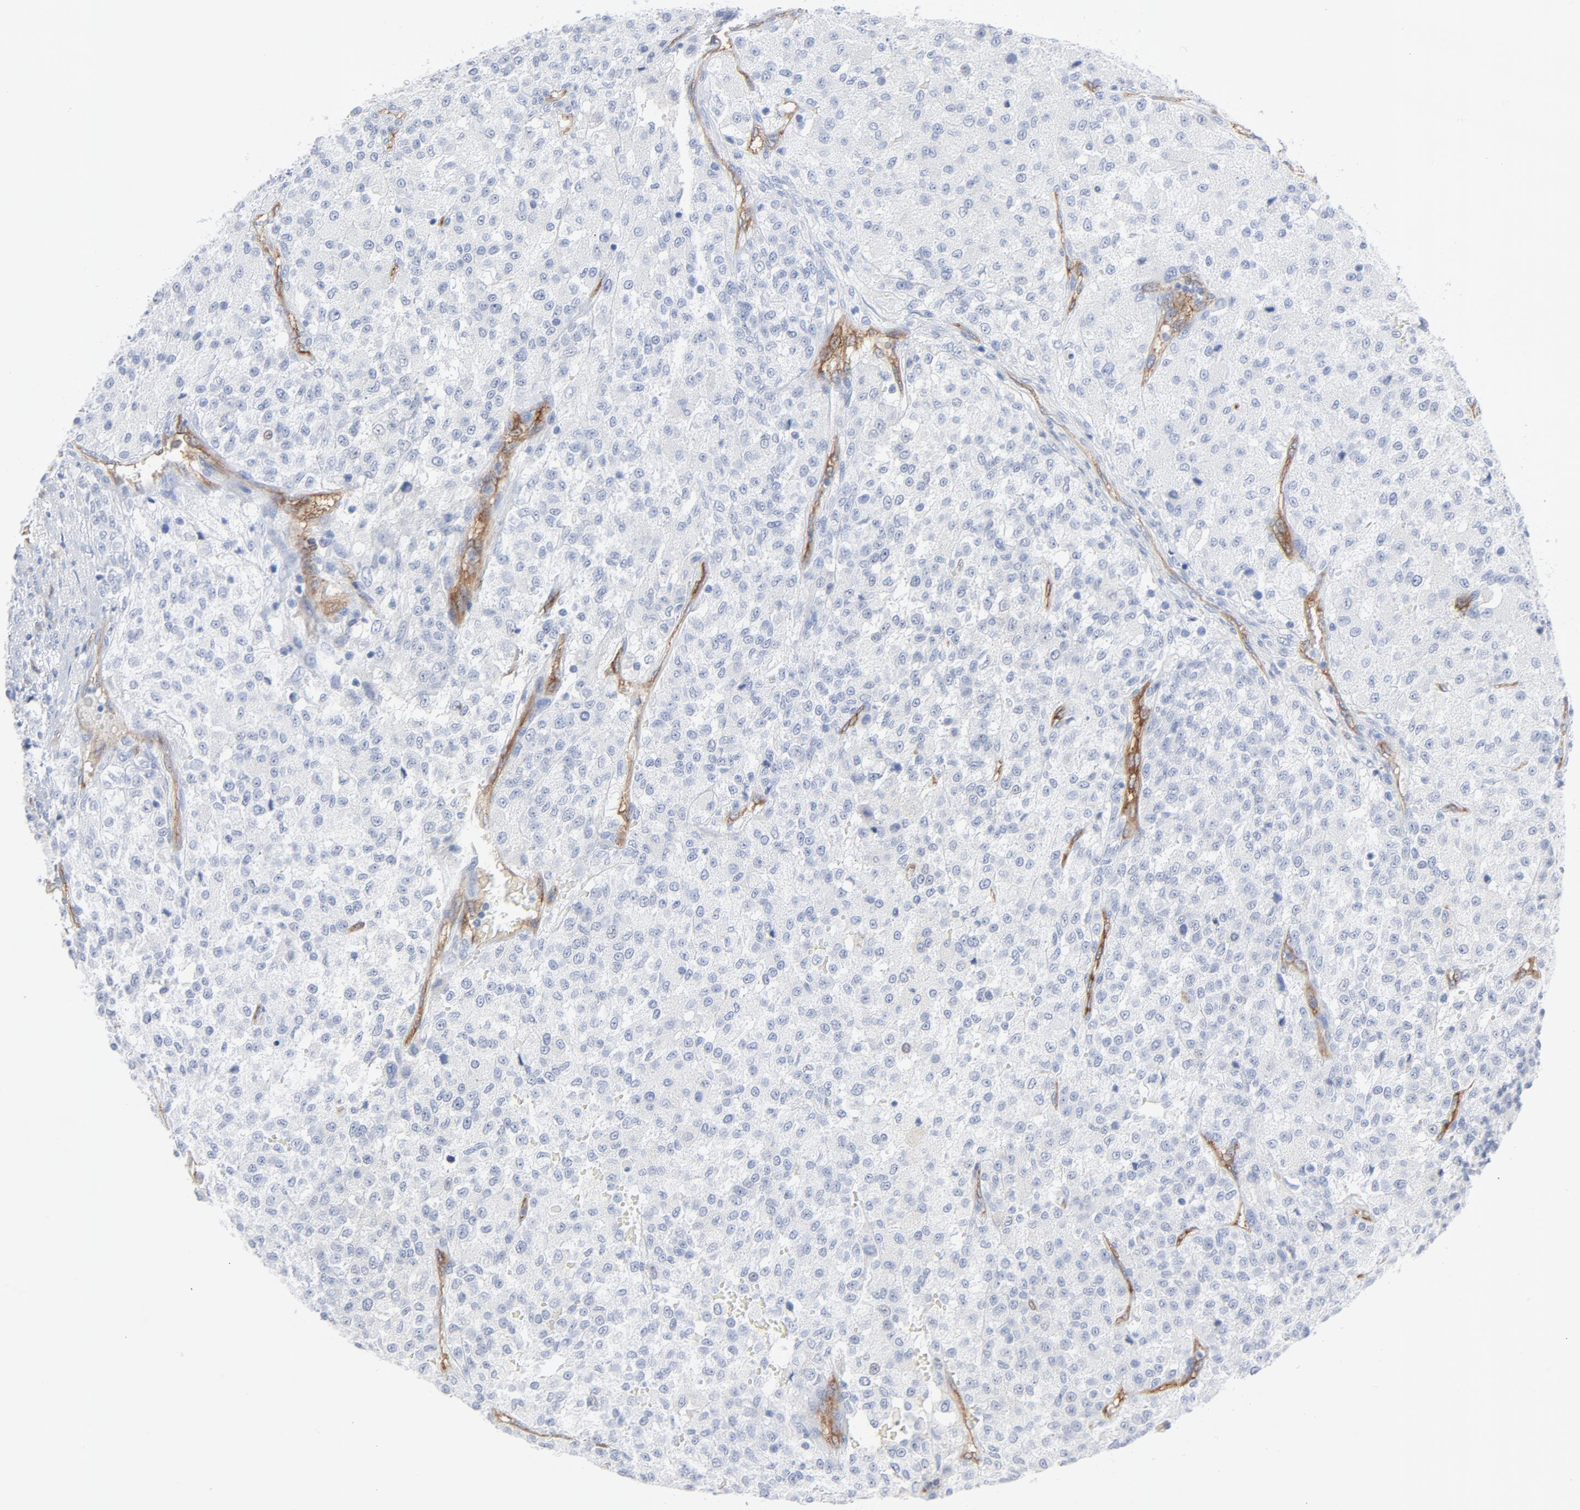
{"staining": {"intensity": "negative", "quantity": "none", "location": "none"}, "tissue": "testis cancer", "cell_type": "Tumor cells", "image_type": "cancer", "snomed": [{"axis": "morphology", "description": "Seminoma, NOS"}, {"axis": "topography", "description": "Testis"}], "caption": "An immunohistochemistry (IHC) photomicrograph of seminoma (testis) is shown. There is no staining in tumor cells of seminoma (testis).", "gene": "SHANK3", "patient": {"sex": "male", "age": 59}}